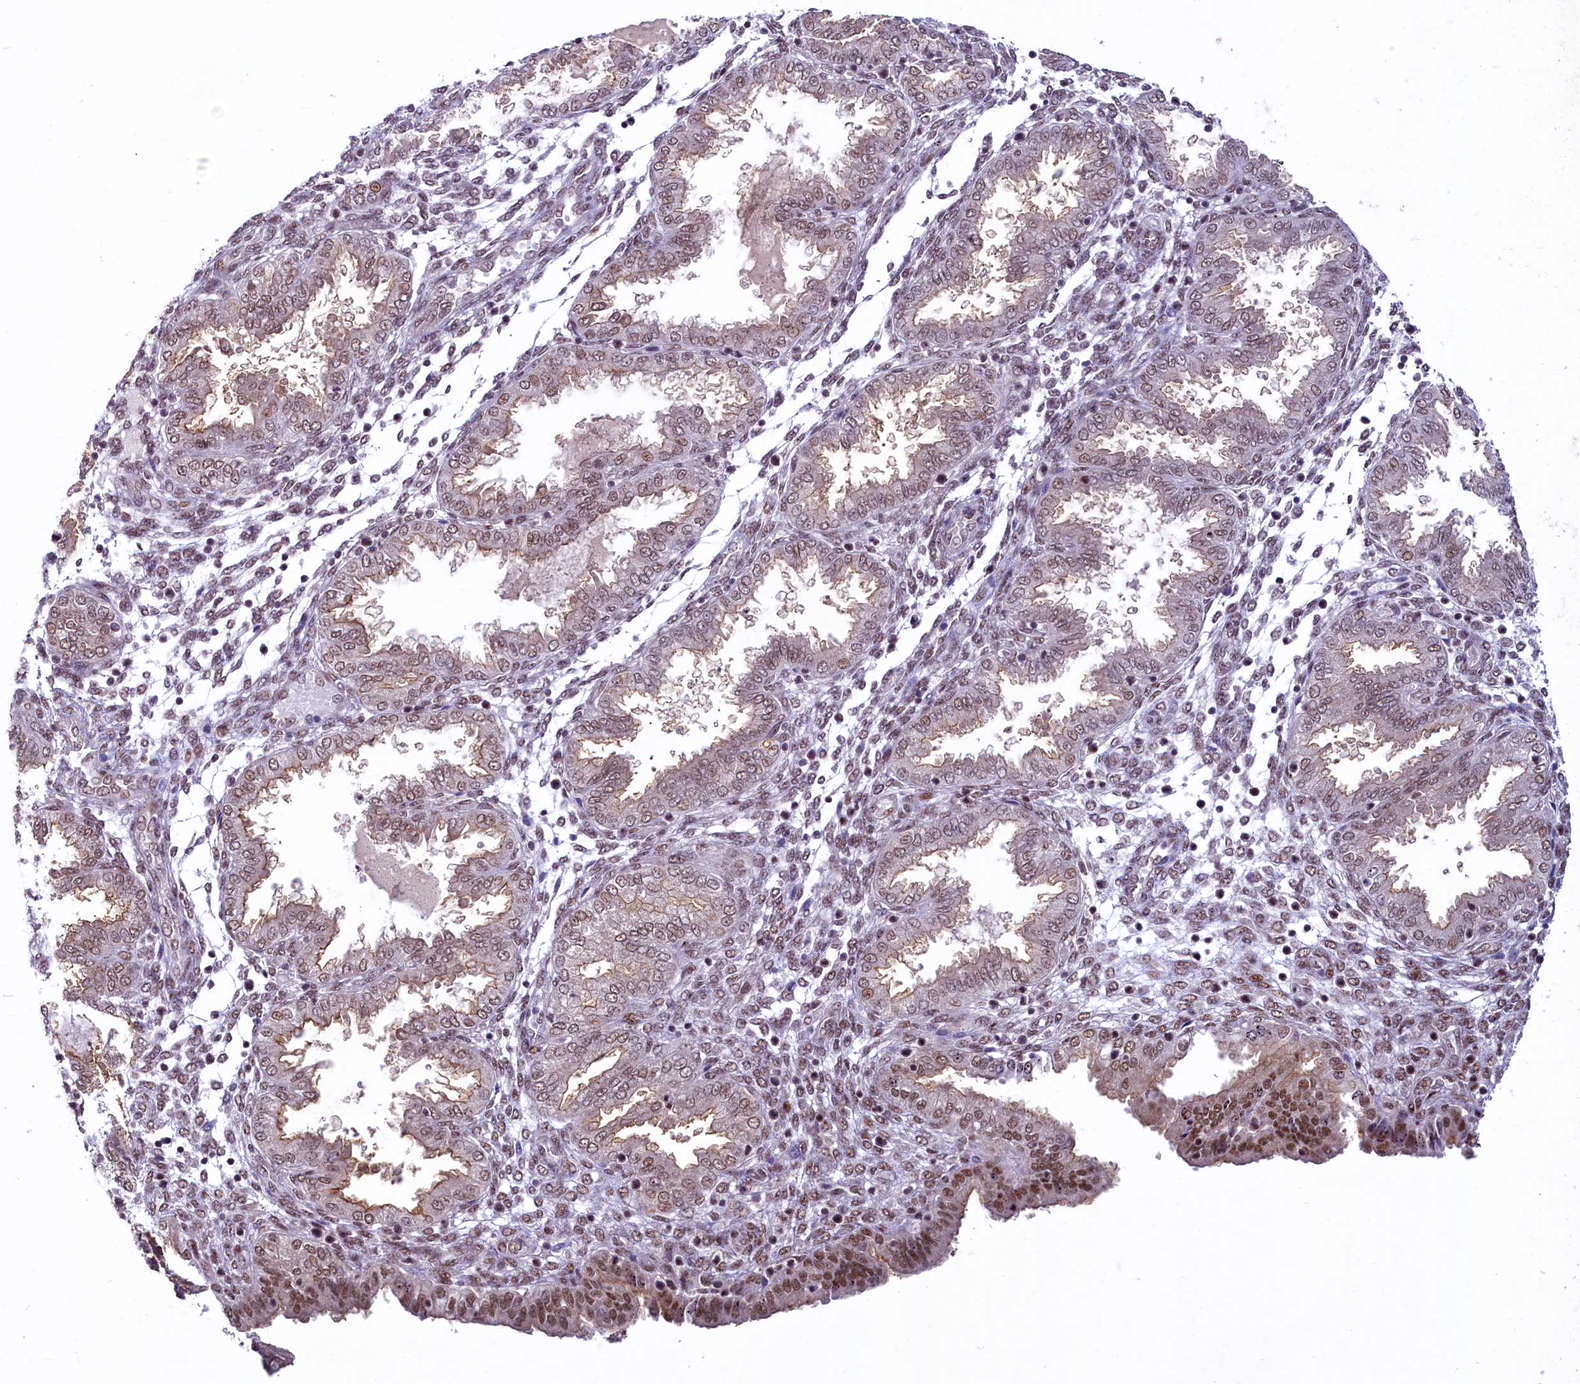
{"staining": {"intensity": "weak", "quantity": "25%-75%", "location": "nuclear"}, "tissue": "endometrium", "cell_type": "Cells in endometrial stroma", "image_type": "normal", "snomed": [{"axis": "morphology", "description": "Normal tissue, NOS"}, {"axis": "topography", "description": "Endometrium"}], "caption": "Weak nuclear staining is present in about 25%-75% of cells in endometrial stroma in normal endometrium.", "gene": "ANKS3", "patient": {"sex": "female", "age": 33}}